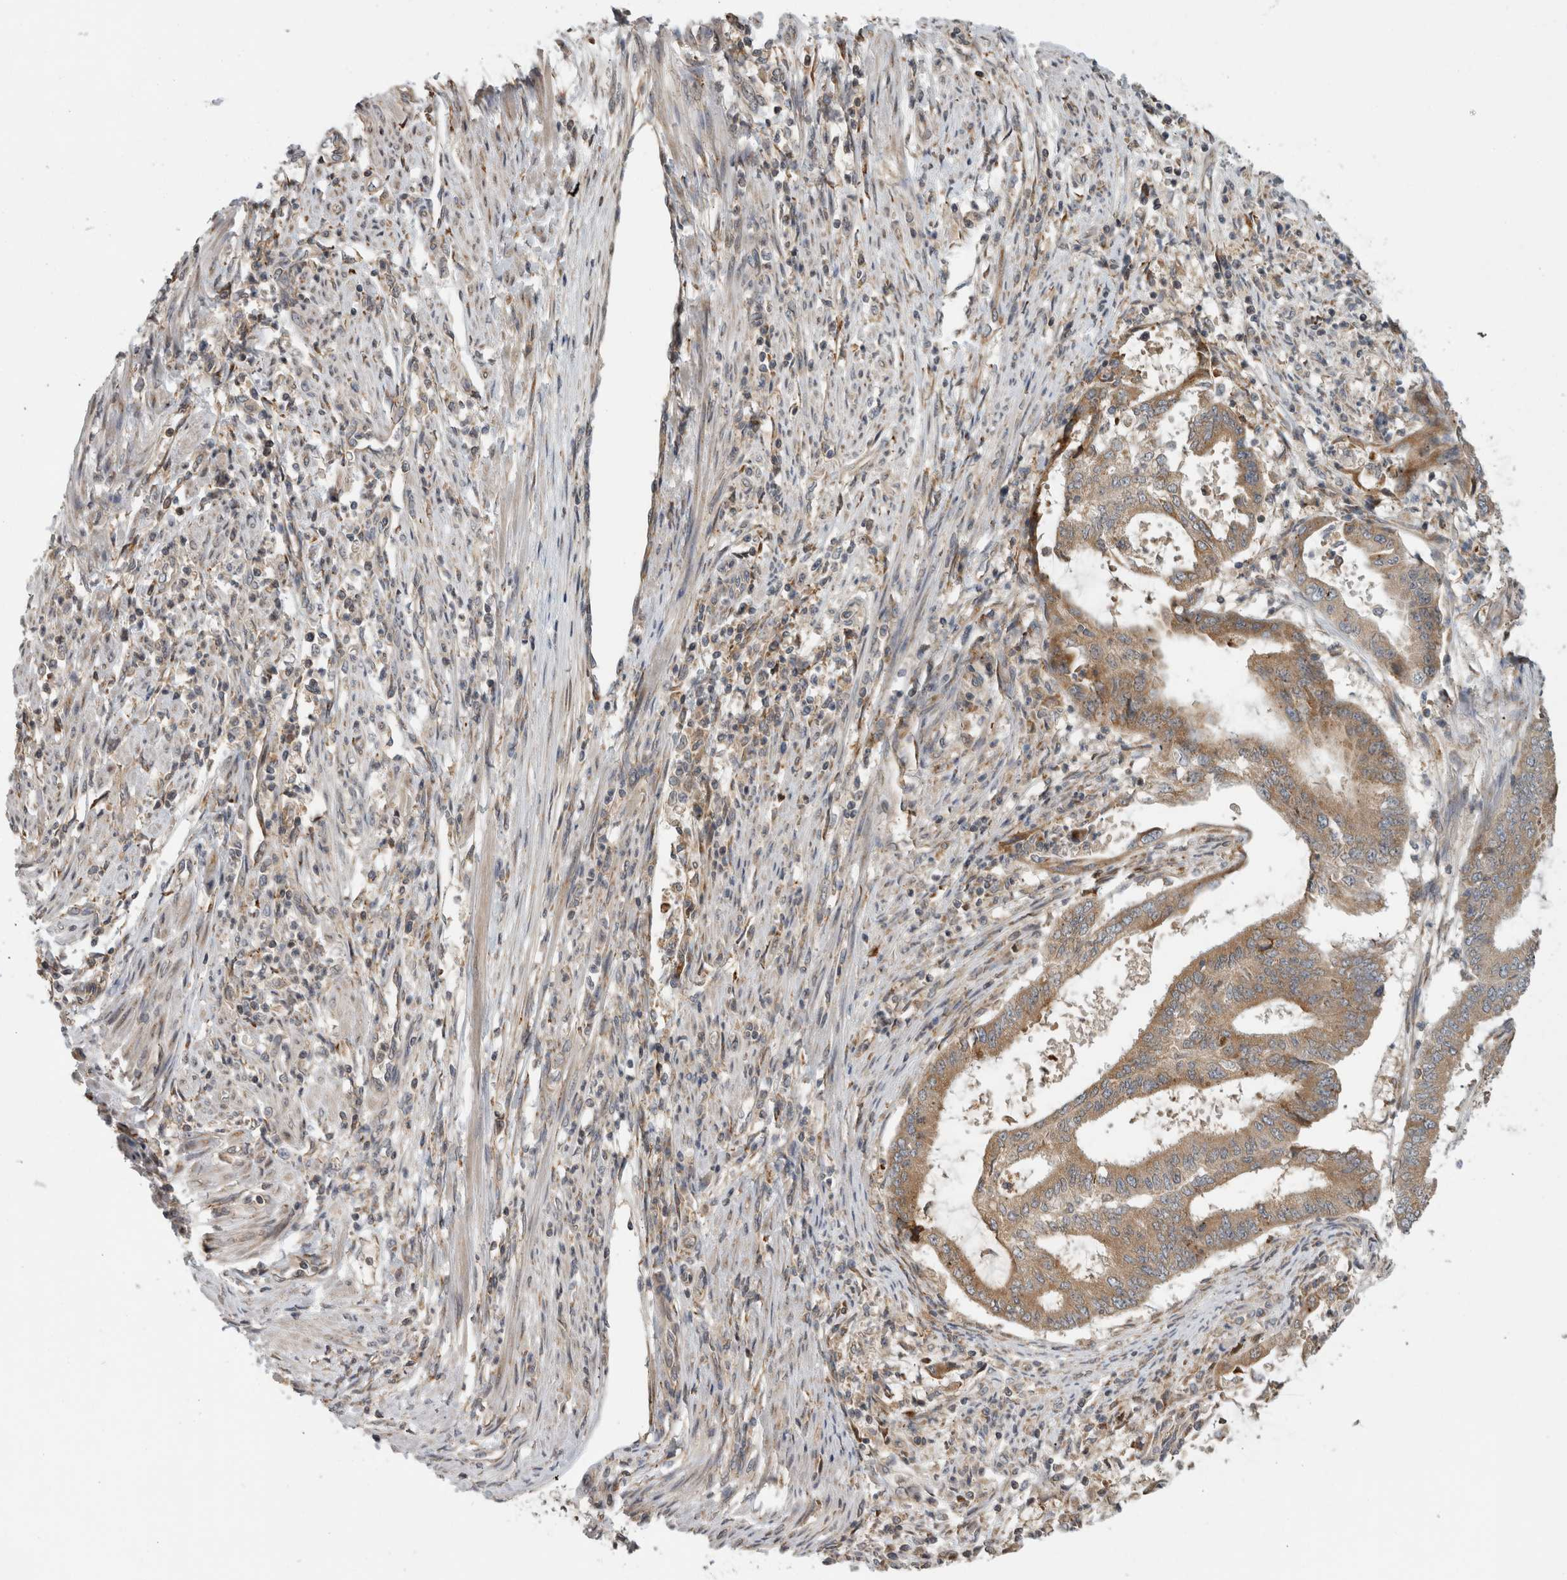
{"staining": {"intensity": "moderate", "quantity": ">75%", "location": "cytoplasmic/membranous"}, "tissue": "endometrial cancer", "cell_type": "Tumor cells", "image_type": "cancer", "snomed": [{"axis": "morphology", "description": "Adenocarcinoma, NOS"}, {"axis": "topography", "description": "Endometrium"}], "caption": "High-power microscopy captured an IHC micrograph of endometrial cancer, revealing moderate cytoplasmic/membranous staining in approximately >75% of tumor cells. The protein is stained brown, and the nuclei are stained in blue (DAB (3,3'-diaminobenzidine) IHC with brightfield microscopy, high magnification).", "gene": "PARP6", "patient": {"sex": "female", "age": 51}}